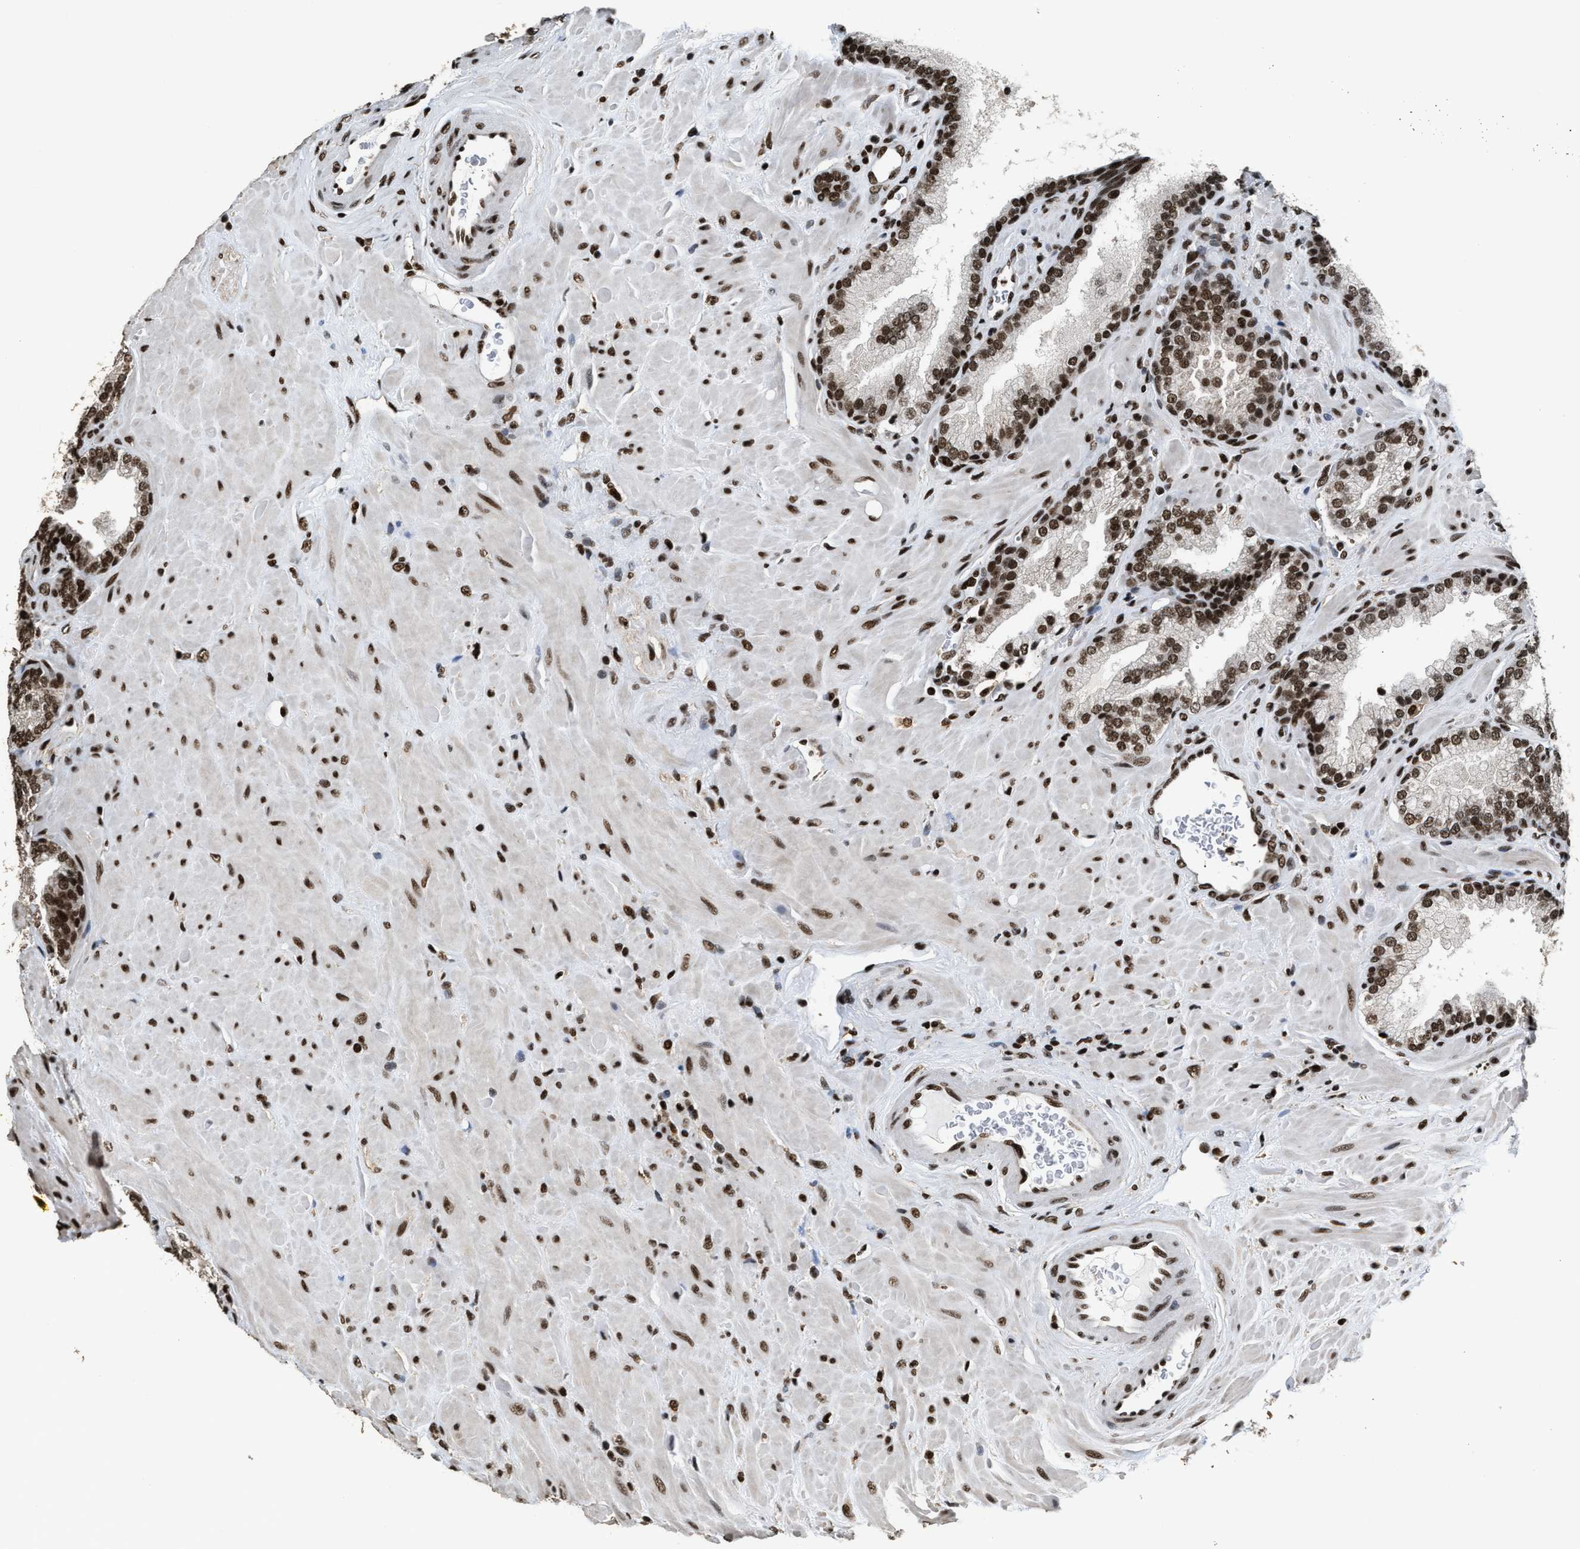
{"staining": {"intensity": "strong", "quantity": ">75%", "location": "nuclear"}, "tissue": "prostate cancer", "cell_type": "Tumor cells", "image_type": "cancer", "snomed": [{"axis": "morphology", "description": "Adenocarcinoma, Low grade"}, {"axis": "topography", "description": "Prostate"}], "caption": "Immunohistochemical staining of low-grade adenocarcinoma (prostate) displays strong nuclear protein expression in approximately >75% of tumor cells.", "gene": "RAD21", "patient": {"sex": "male", "age": 71}}